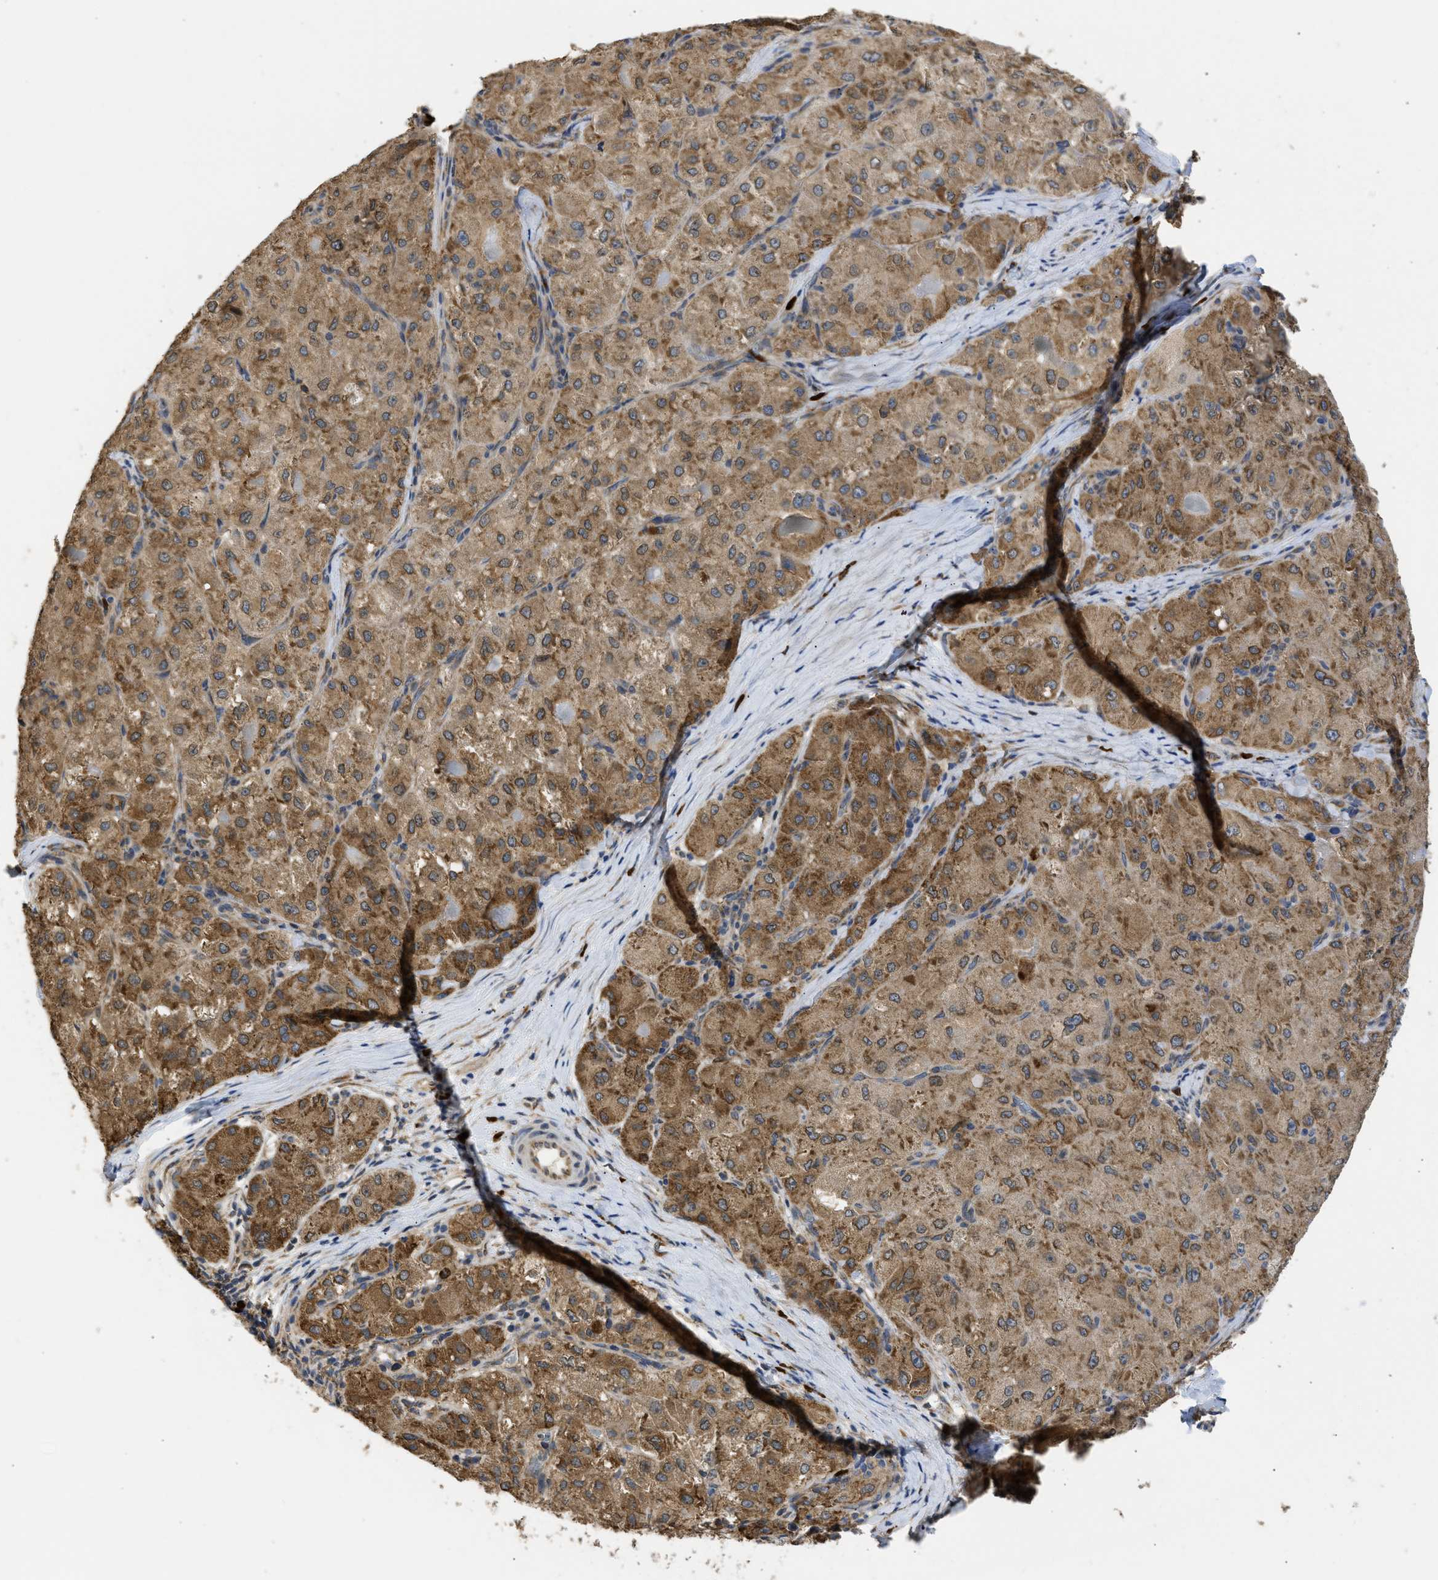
{"staining": {"intensity": "moderate", "quantity": ">75%", "location": "cytoplasmic/membranous"}, "tissue": "liver cancer", "cell_type": "Tumor cells", "image_type": "cancer", "snomed": [{"axis": "morphology", "description": "Carcinoma, Hepatocellular, NOS"}, {"axis": "topography", "description": "Liver"}], "caption": "Immunohistochemical staining of human liver hepatocellular carcinoma demonstrates moderate cytoplasmic/membranous protein staining in about >75% of tumor cells.", "gene": "DNAJC1", "patient": {"sex": "male", "age": 80}}